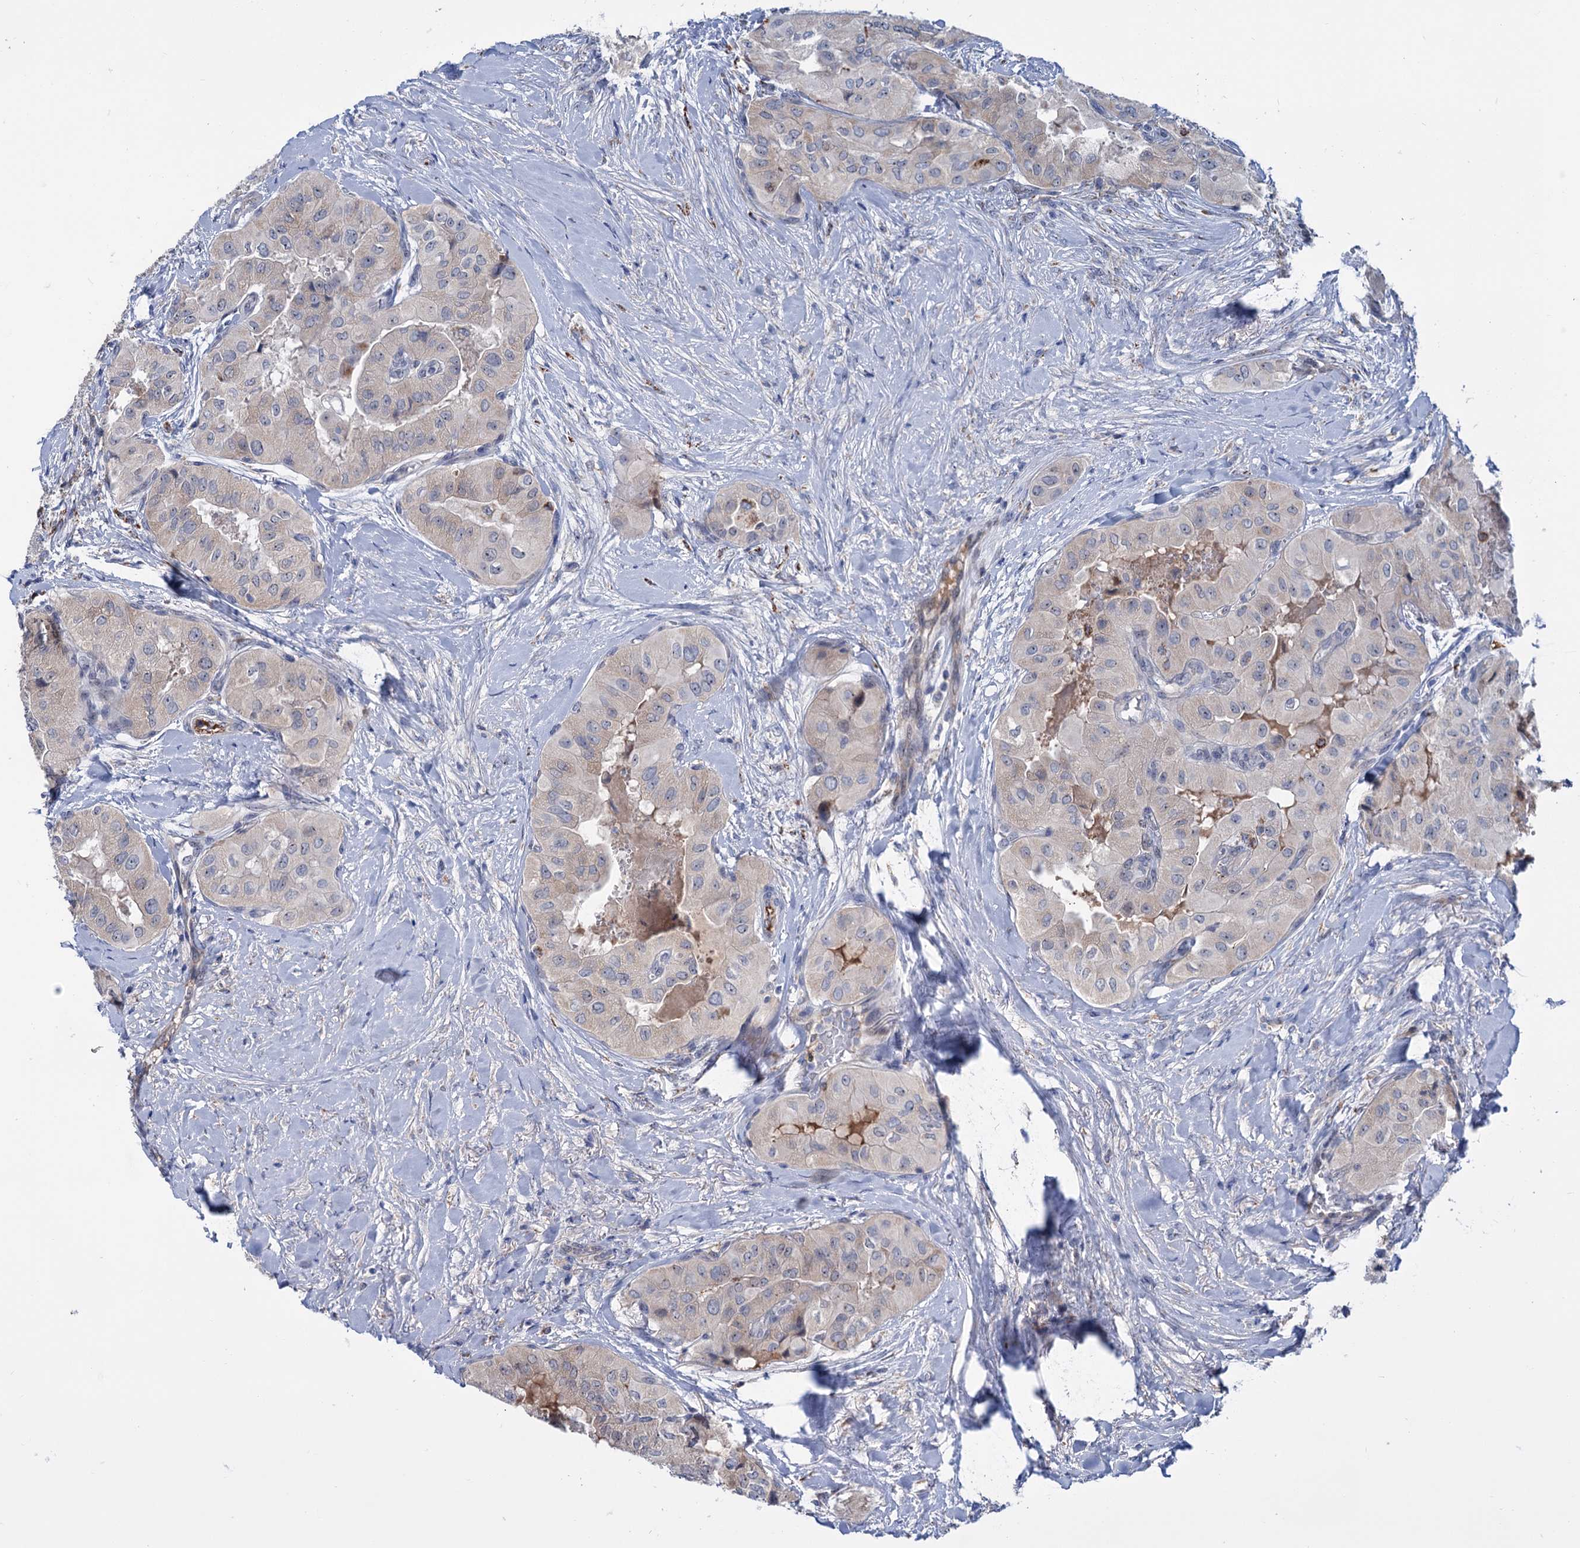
{"staining": {"intensity": "negative", "quantity": "none", "location": "none"}, "tissue": "thyroid cancer", "cell_type": "Tumor cells", "image_type": "cancer", "snomed": [{"axis": "morphology", "description": "Papillary adenocarcinoma, NOS"}, {"axis": "topography", "description": "Thyroid gland"}], "caption": "There is no significant staining in tumor cells of thyroid cancer (papillary adenocarcinoma). Nuclei are stained in blue.", "gene": "LPIN1", "patient": {"sex": "female", "age": 59}}